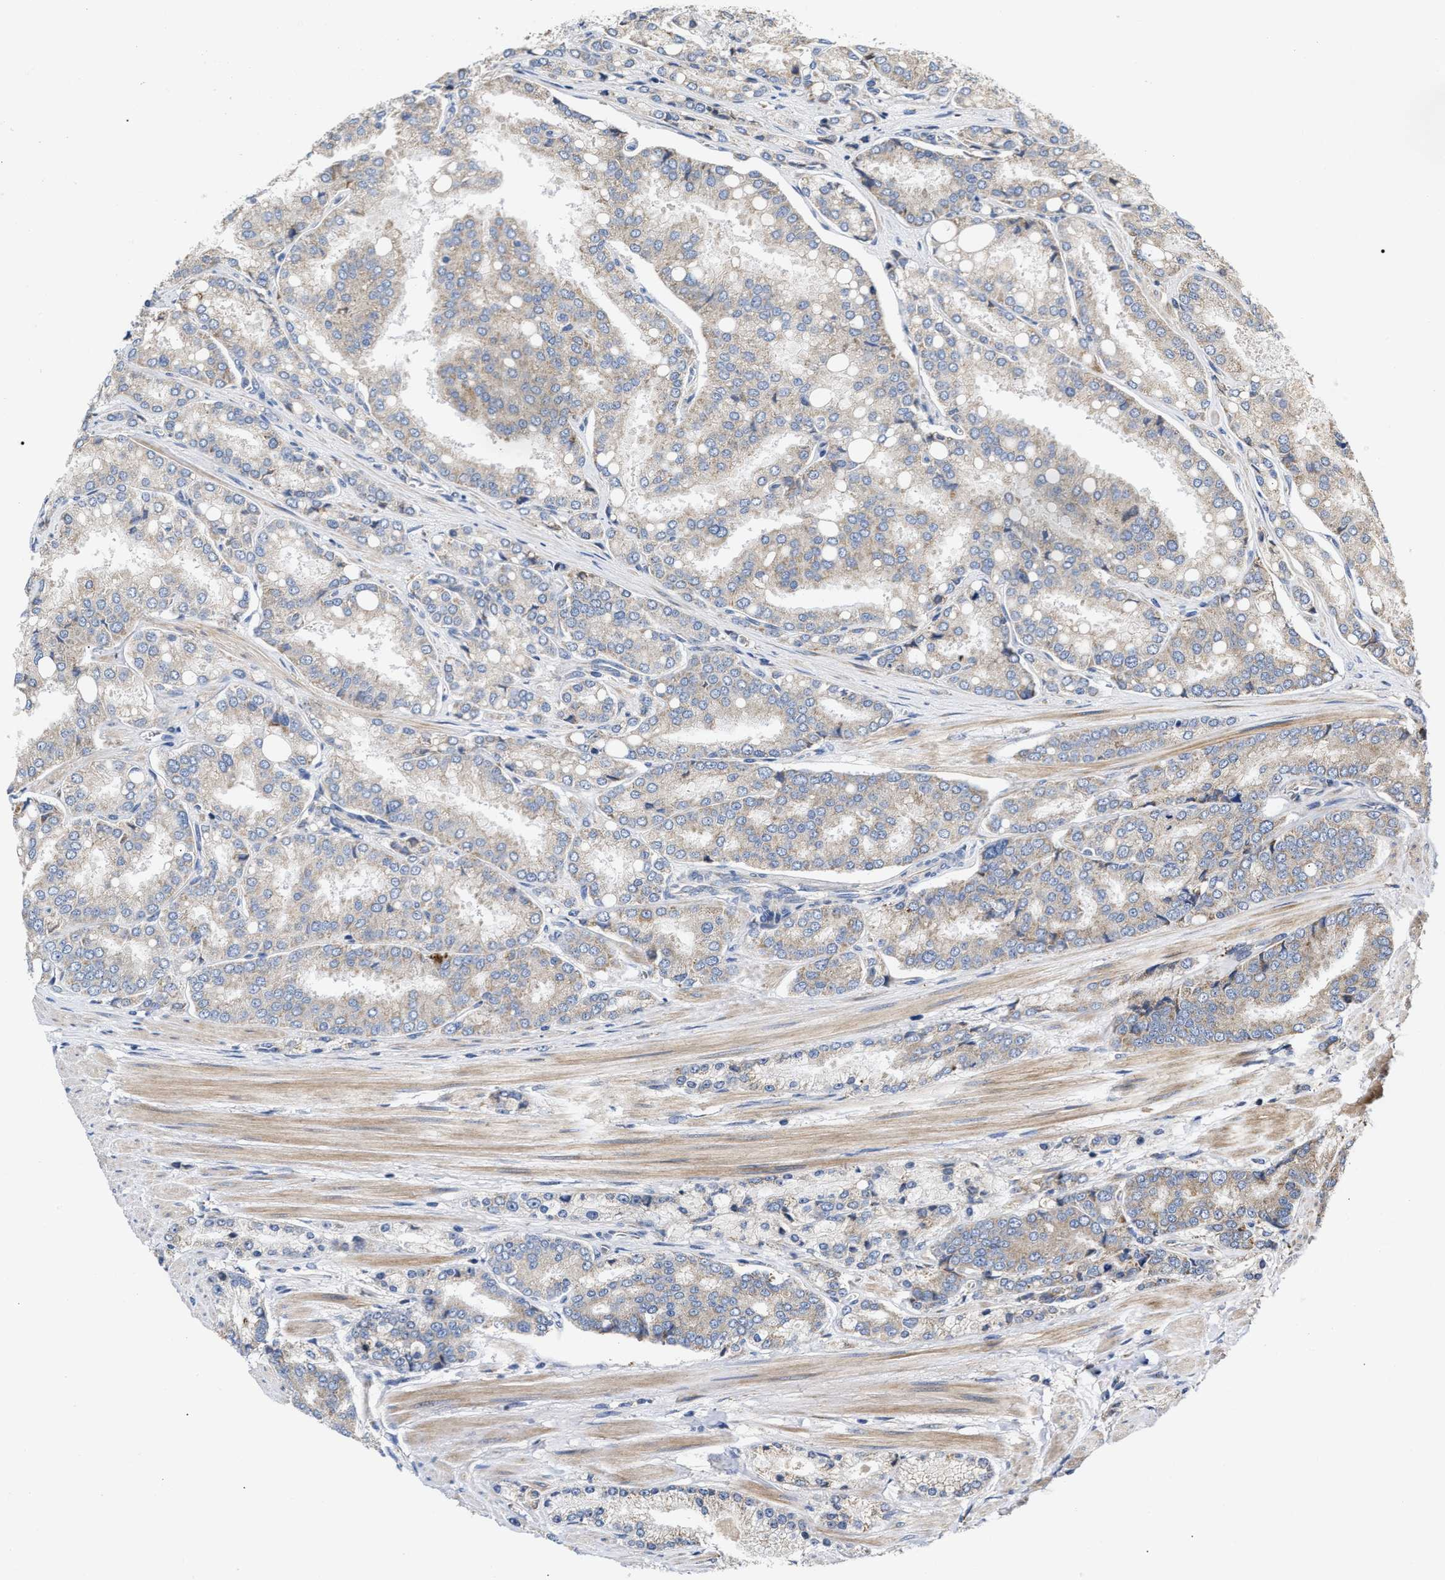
{"staining": {"intensity": "weak", "quantity": "25%-75%", "location": "cytoplasmic/membranous"}, "tissue": "prostate cancer", "cell_type": "Tumor cells", "image_type": "cancer", "snomed": [{"axis": "morphology", "description": "Adenocarcinoma, High grade"}, {"axis": "topography", "description": "Prostate"}], "caption": "There is low levels of weak cytoplasmic/membranous staining in tumor cells of prostate cancer (adenocarcinoma (high-grade)), as demonstrated by immunohistochemical staining (brown color).", "gene": "MALSU1", "patient": {"sex": "male", "age": 50}}